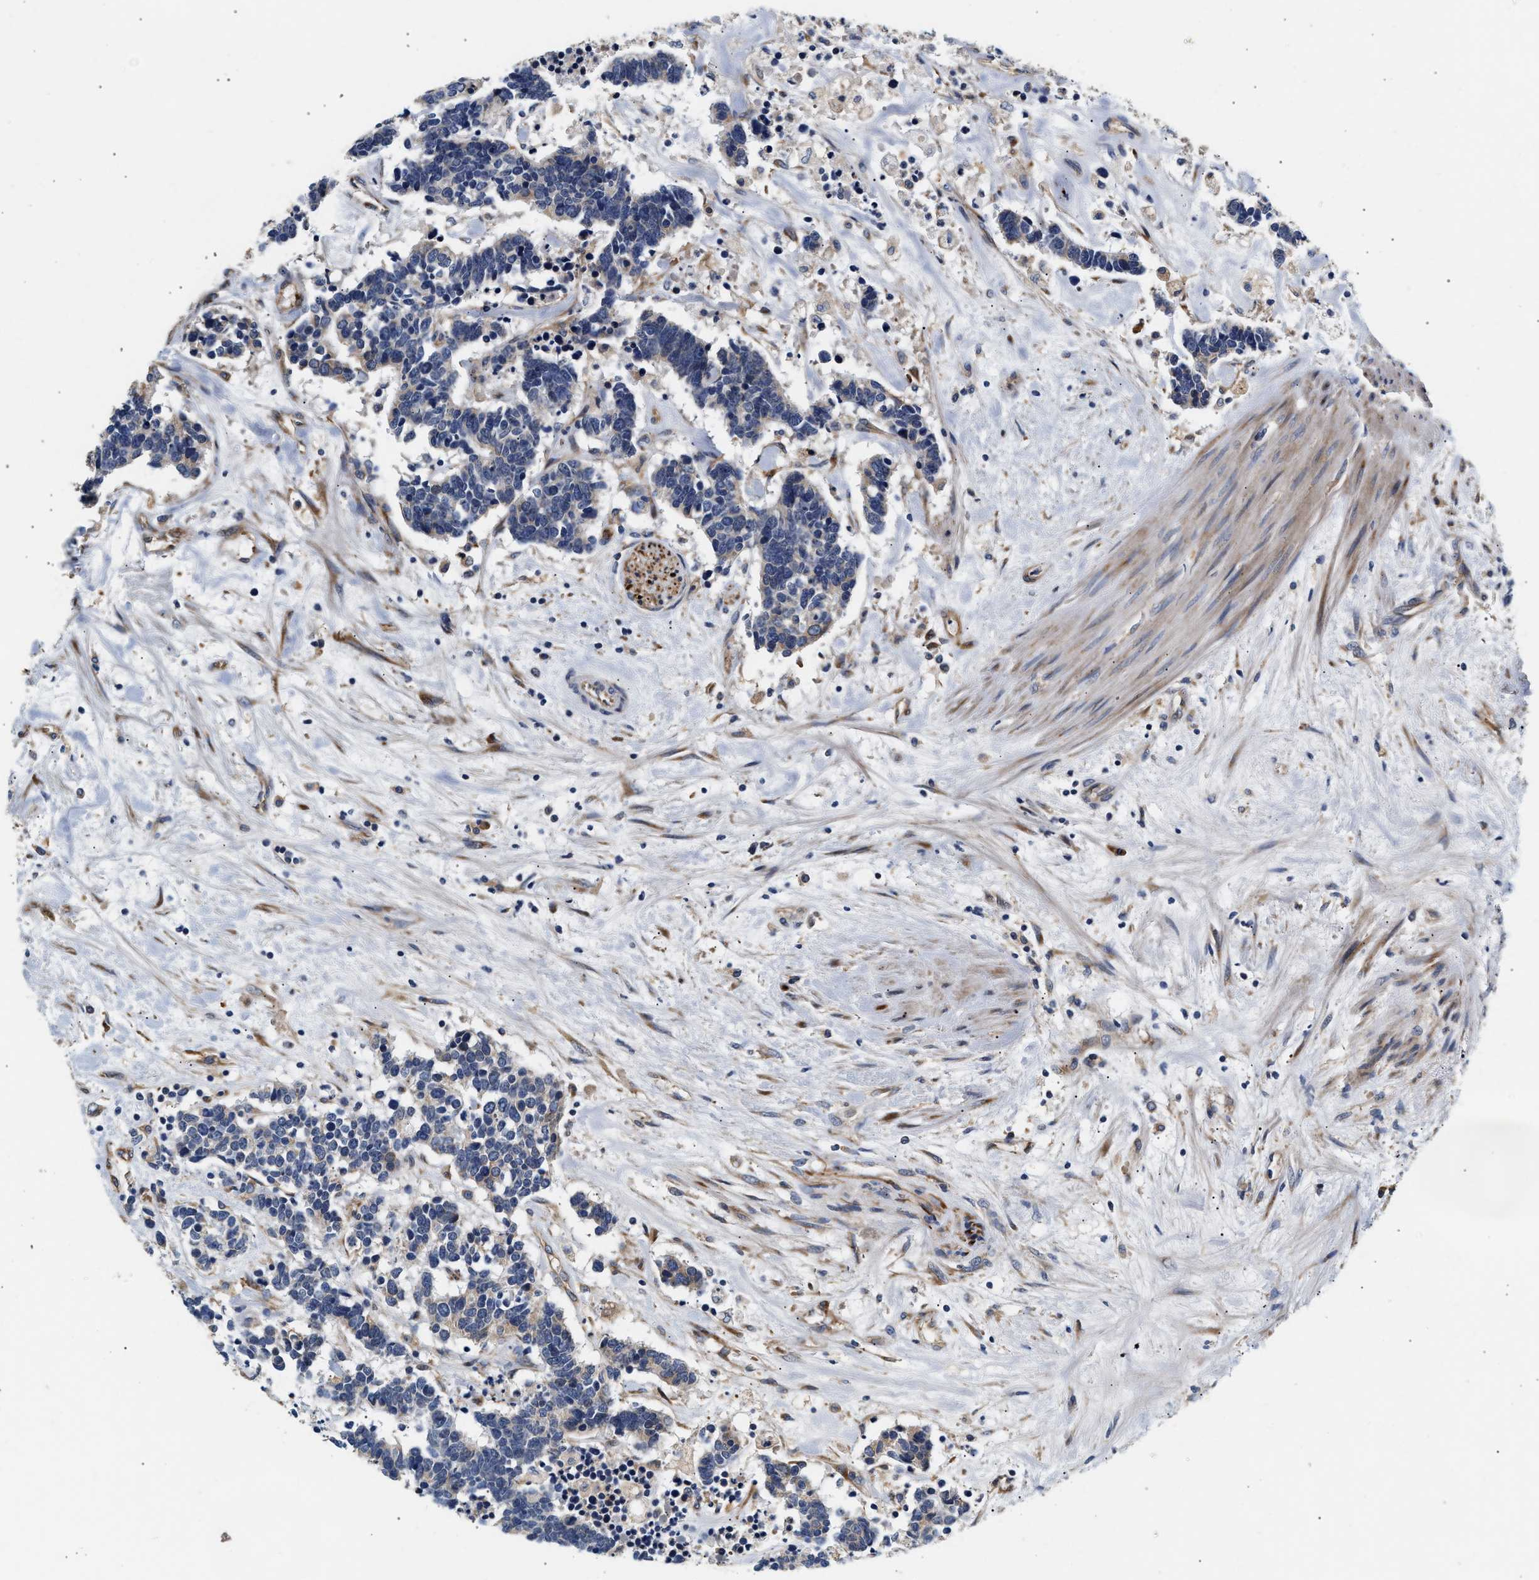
{"staining": {"intensity": "weak", "quantity": "<25%", "location": "cytoplasmic/membranous"}, "tissue": "carcinoid", "cell_type": "Tumor cells", "image_type": "cancer", "snomed": [{"axis": "morphology", "description": "Carcinoma, NOS"}, {"axis": "morphology", "description": "Carcinoid, malignant, NOS"}, {"axis": "topography", "description": "Urinary bladder"}], "caption": "IHC of carcinoma reveals no staining in tumor cells.", "gene": "IFT74", "patient": {"sex": "male", "age": 57}}